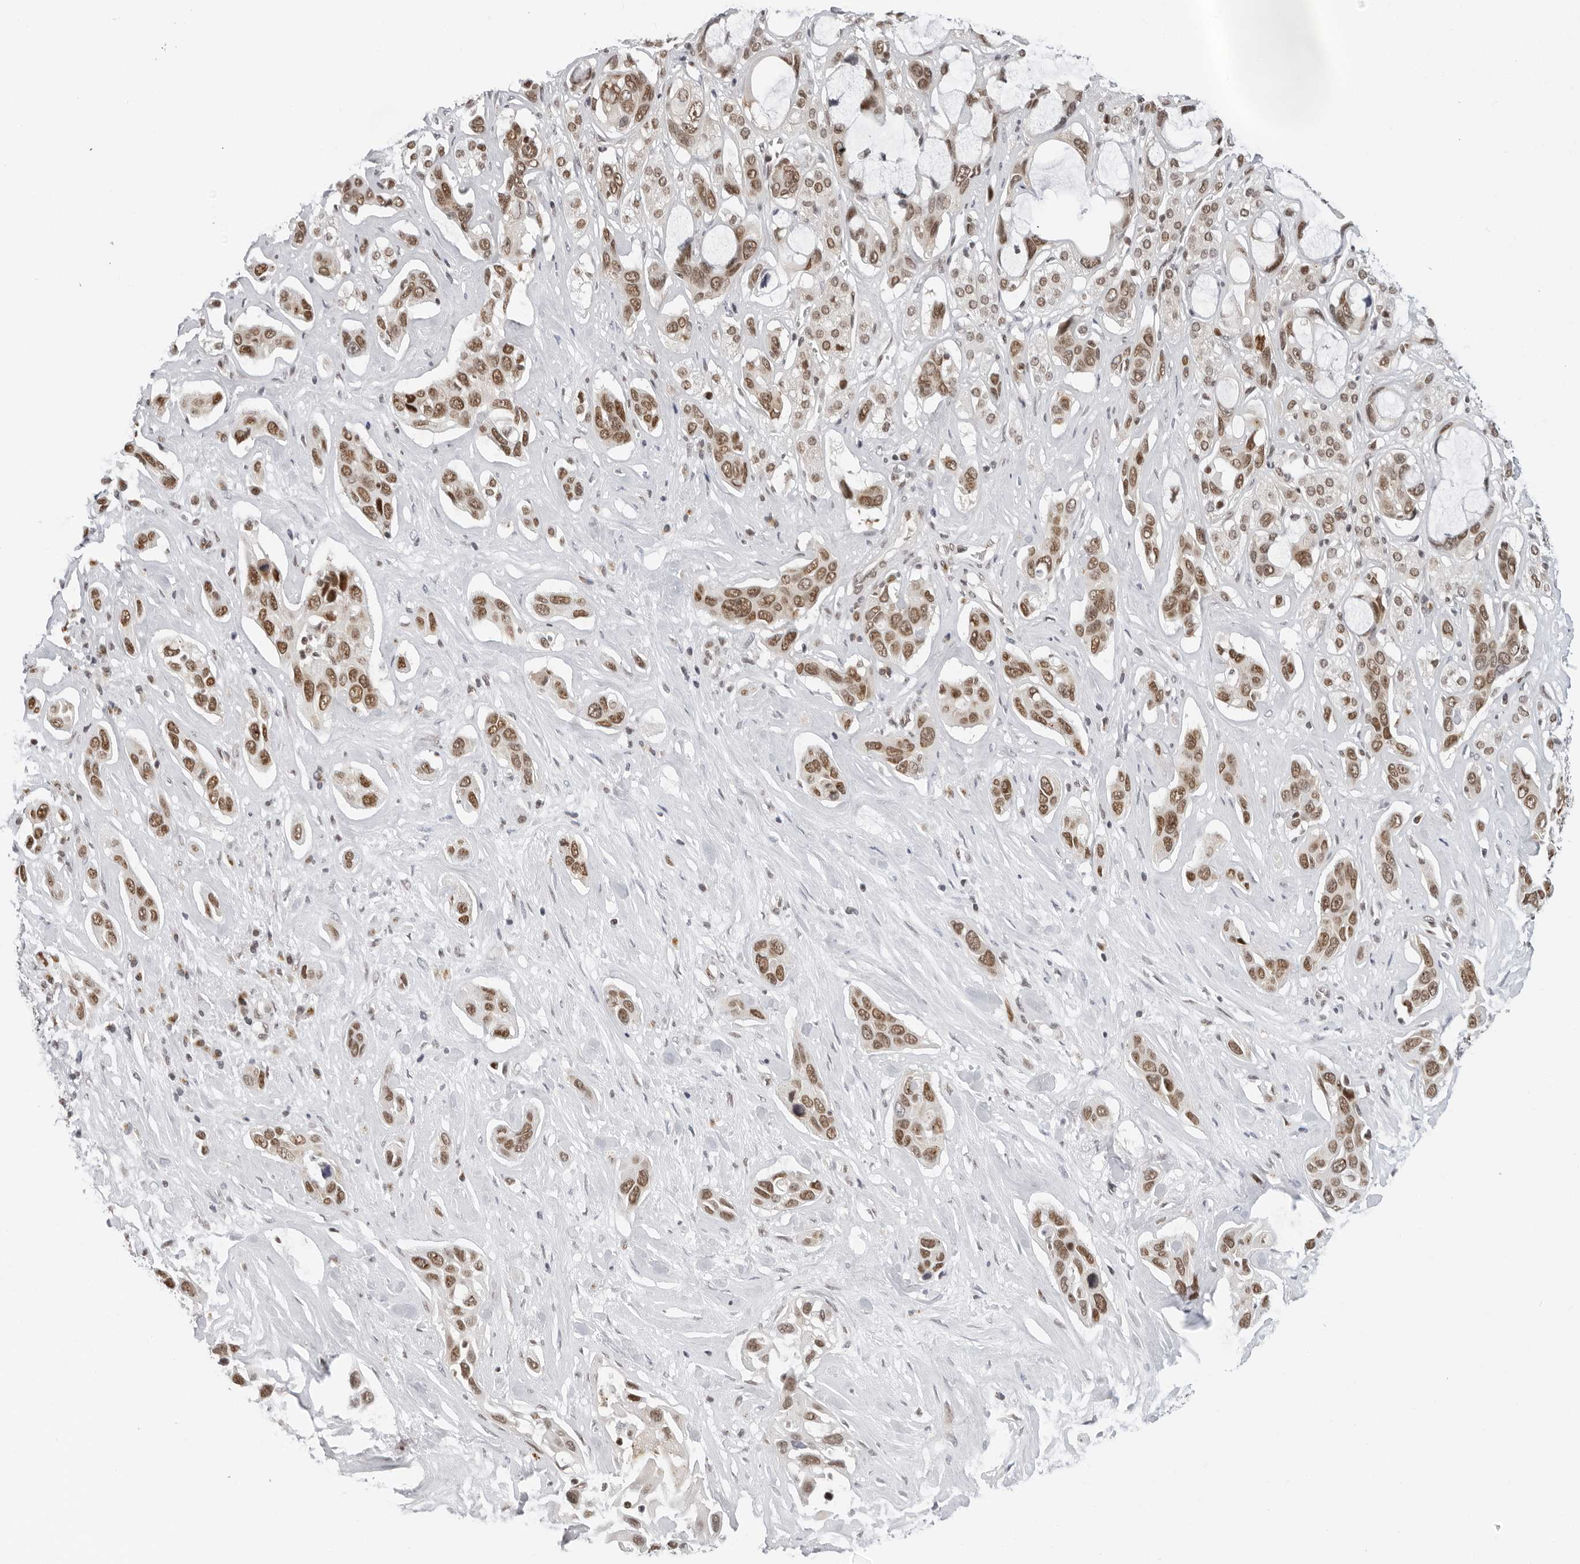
{"staining": {"intensity": "moderate", "quantity": ">75%", "location": "nuclear"}, "tissue": "pancreatic cancer", "cell_type": "Tumor cells", "image_type": "cancer", "snomed": [{"axis": "morphology", "description": "Adenocarcinoma, NOS"}, {"axis": "topography", "description": "Pancreas"}], "caption": "Immunohistochemical staining of human pancreatic cancer displays medium levels of moderate nuclear protein staining in about >75% of tumor cells. (DAB IHC, brown staining for protein, blue staining for nuclei).", "gene": "TOX4", "patient": {"sex": "female", "age": 60}}